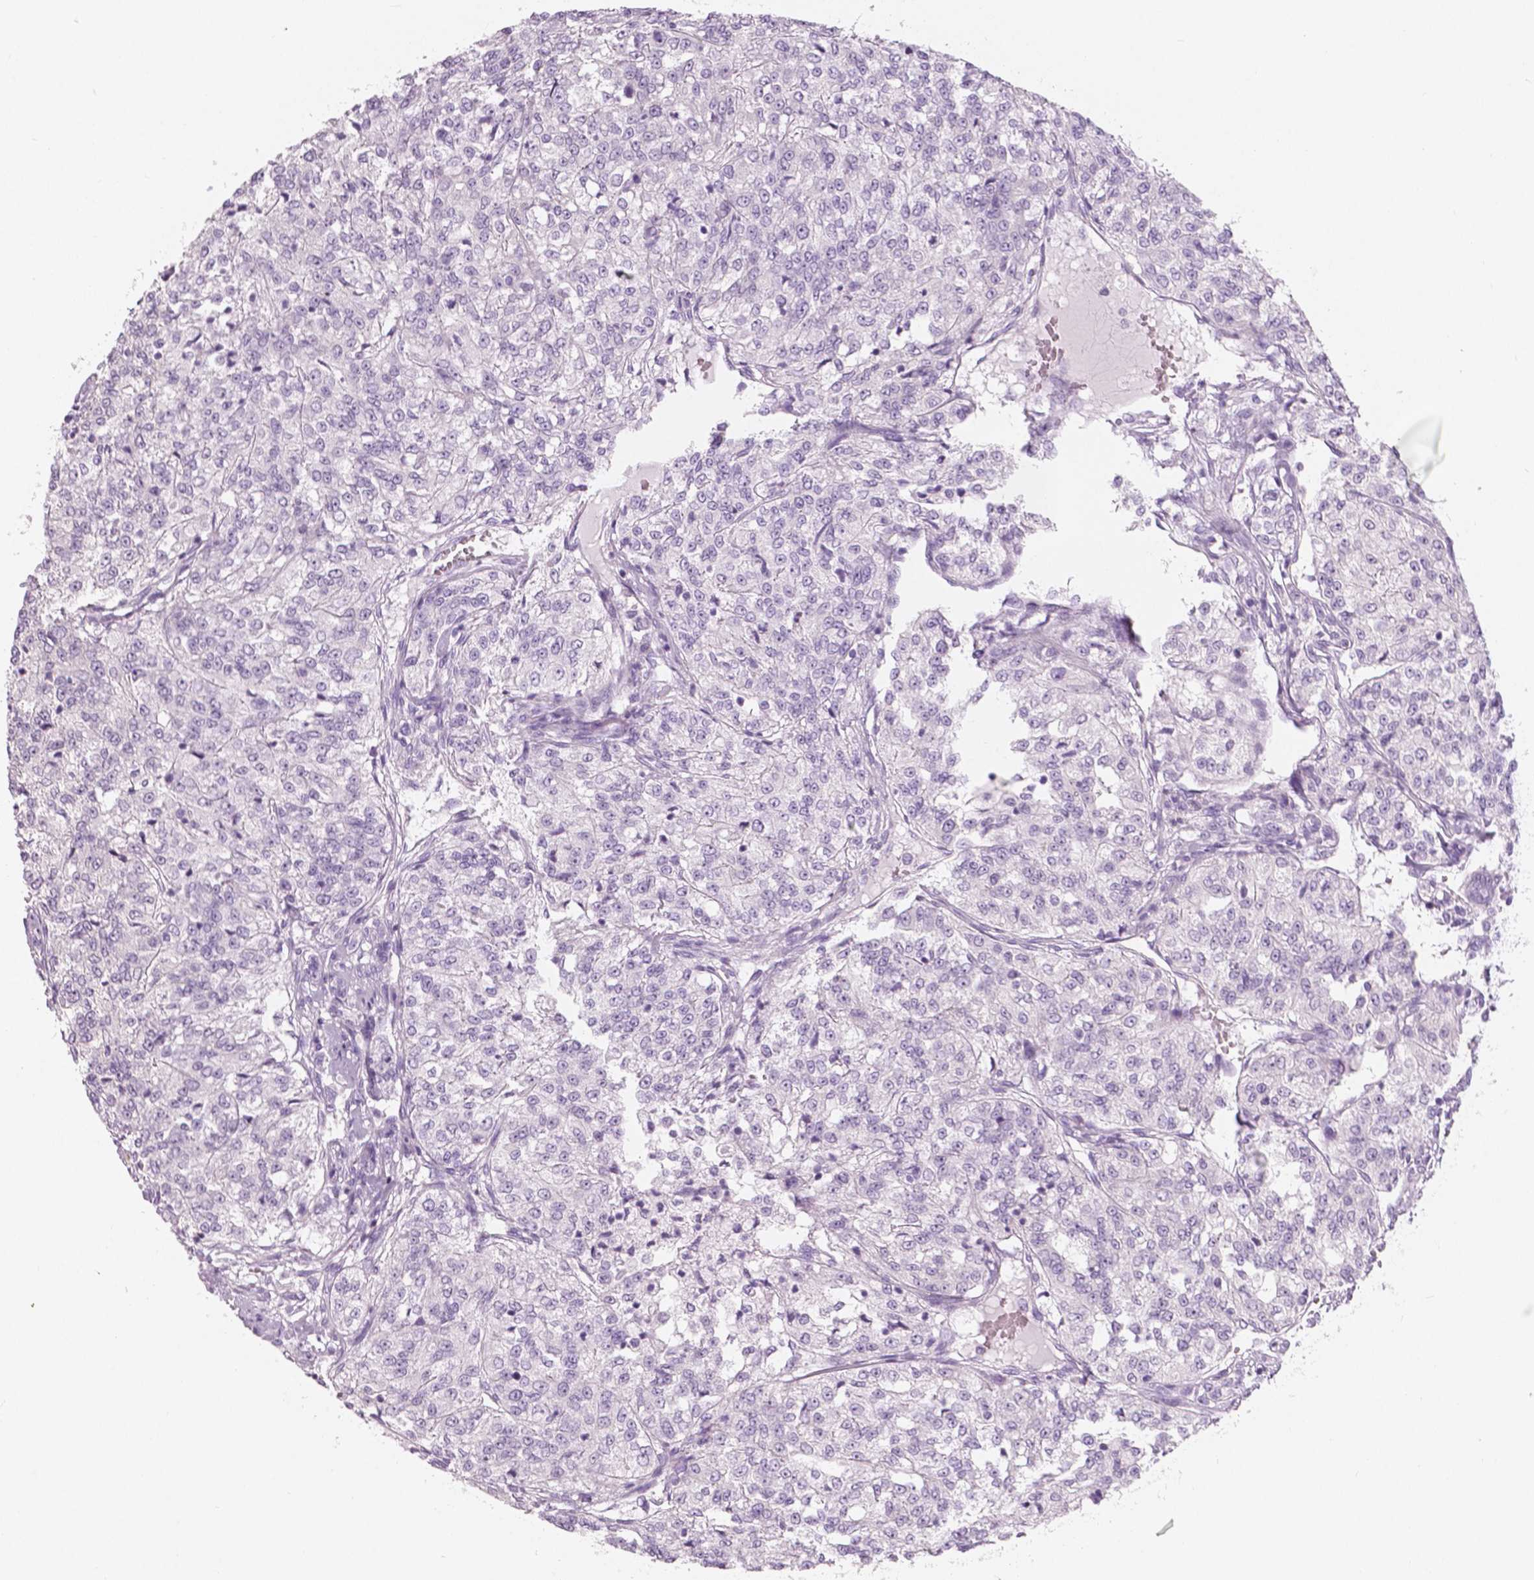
{"staining": {"intensity": "negative", "quantity": "none", "location": "none"}, "tissue": "renal cancer", "cell_type": "Tumor cells", "image_type": "cancer", "snomed": [{"axis": "morphology", "description": "Adenocarcinoma, NOS"}, {"axis": "topography", "description": "Kidney"}], "caption": "A high-resolution image shows IHC staining of renal cancer (adenocarcinoma), which displays no significant staining in tumor cells. (DAB immunohistochemistry (IHC), high magnification).", "gene": "SLC24A1", "patient": {"sex": "female", "age": 63}}